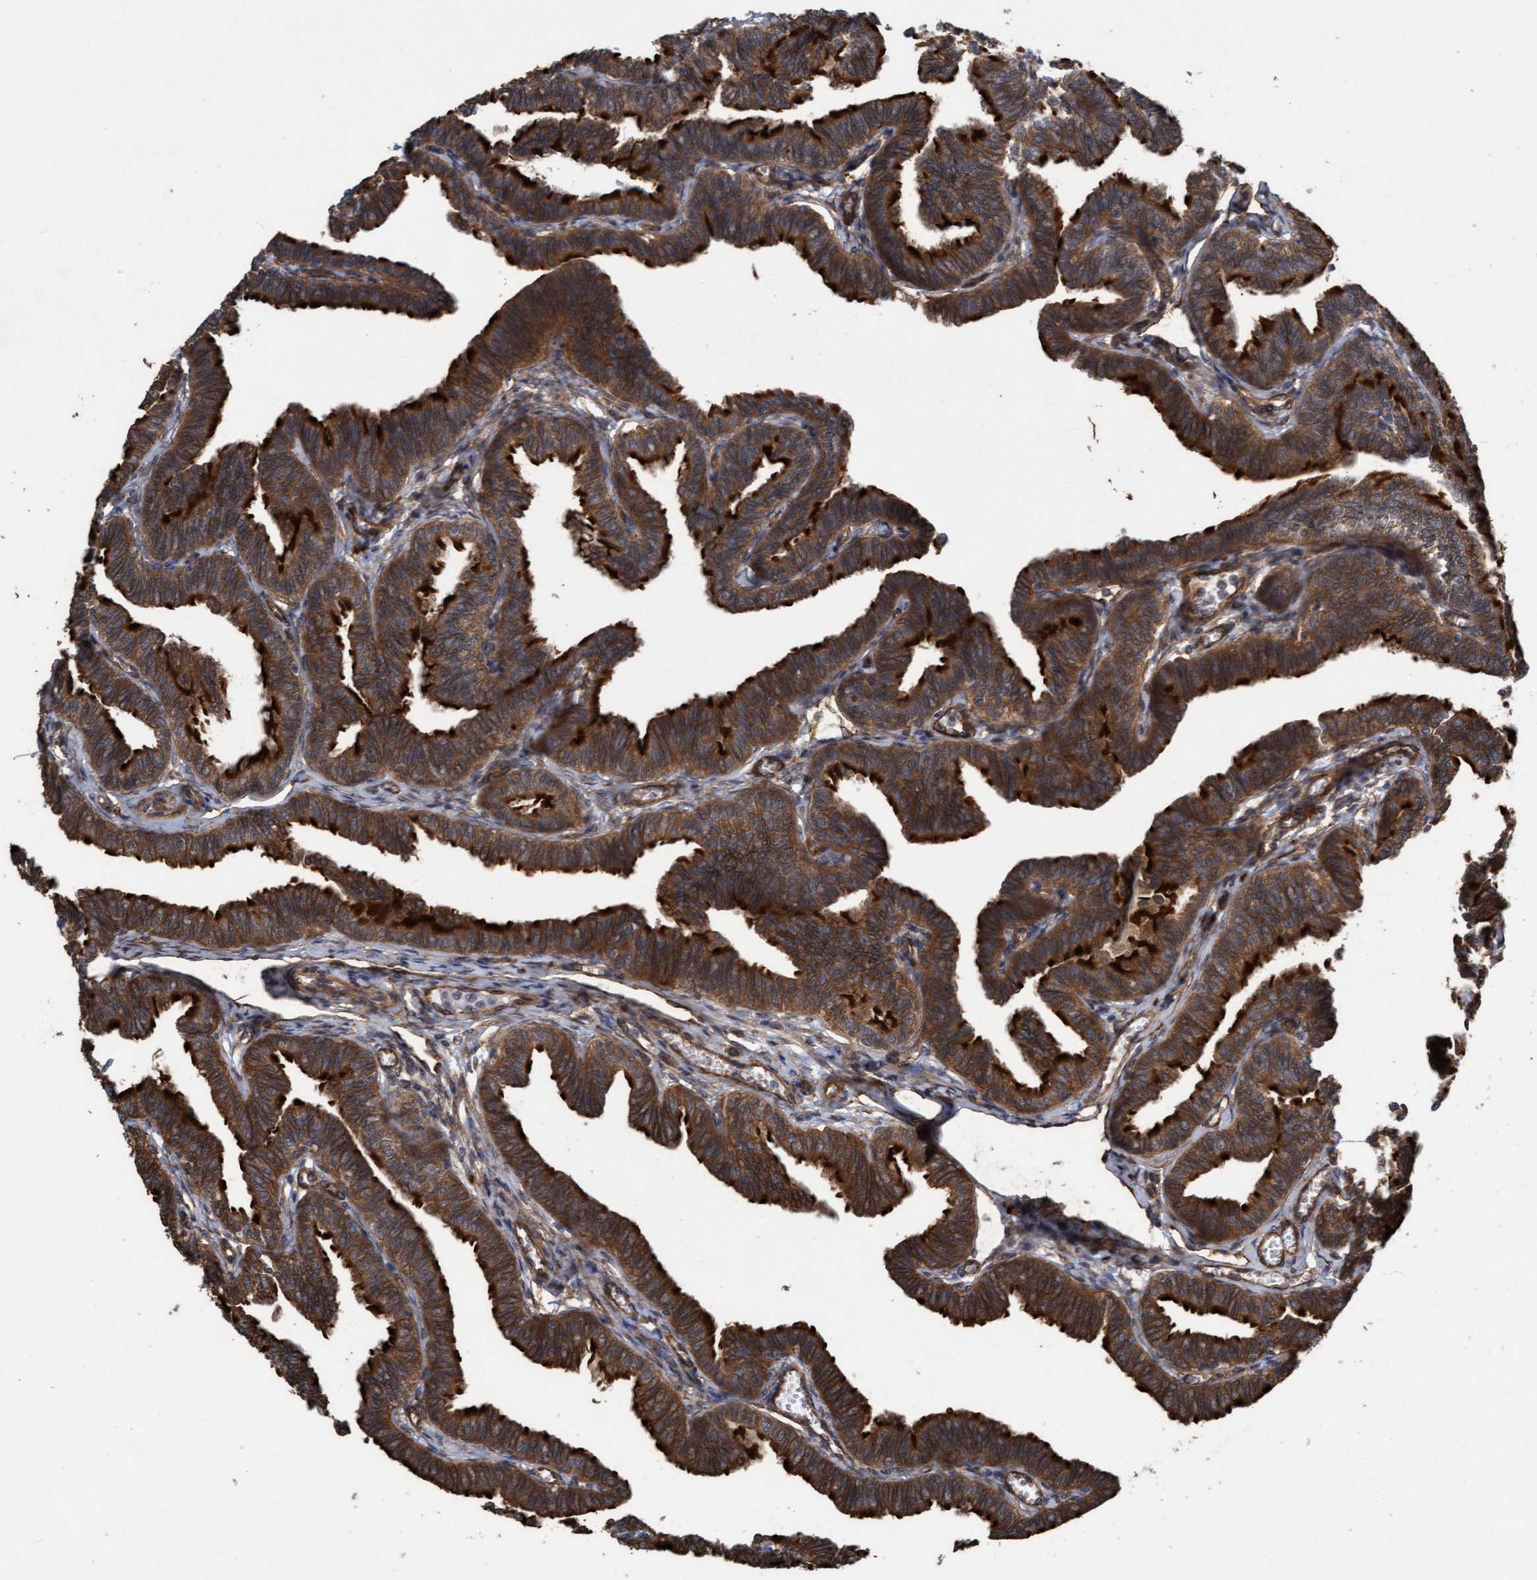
{"staining": {"intensity": "strong", "quantity": ">75%", "location": "cytoplasmic/membranous"}, "tissue": "fallopian tube", "cell_type": "Glandular cells", "image_type": "normal", "snomed": [{"axis": "morphology", "description": "Normal tissue, NOS"}, {"axis": "topography", "description": "Fallopian tube"}, {"axis": "topography", "description": "Ovary"}], "caption": "A brown stain labels strong cytoplasmic/membranous positivity of a protein in glandular cells of benign human fallopian tube.", "gene": "CDC42EP4", "patient": {"sex": "female", "age": 23}}